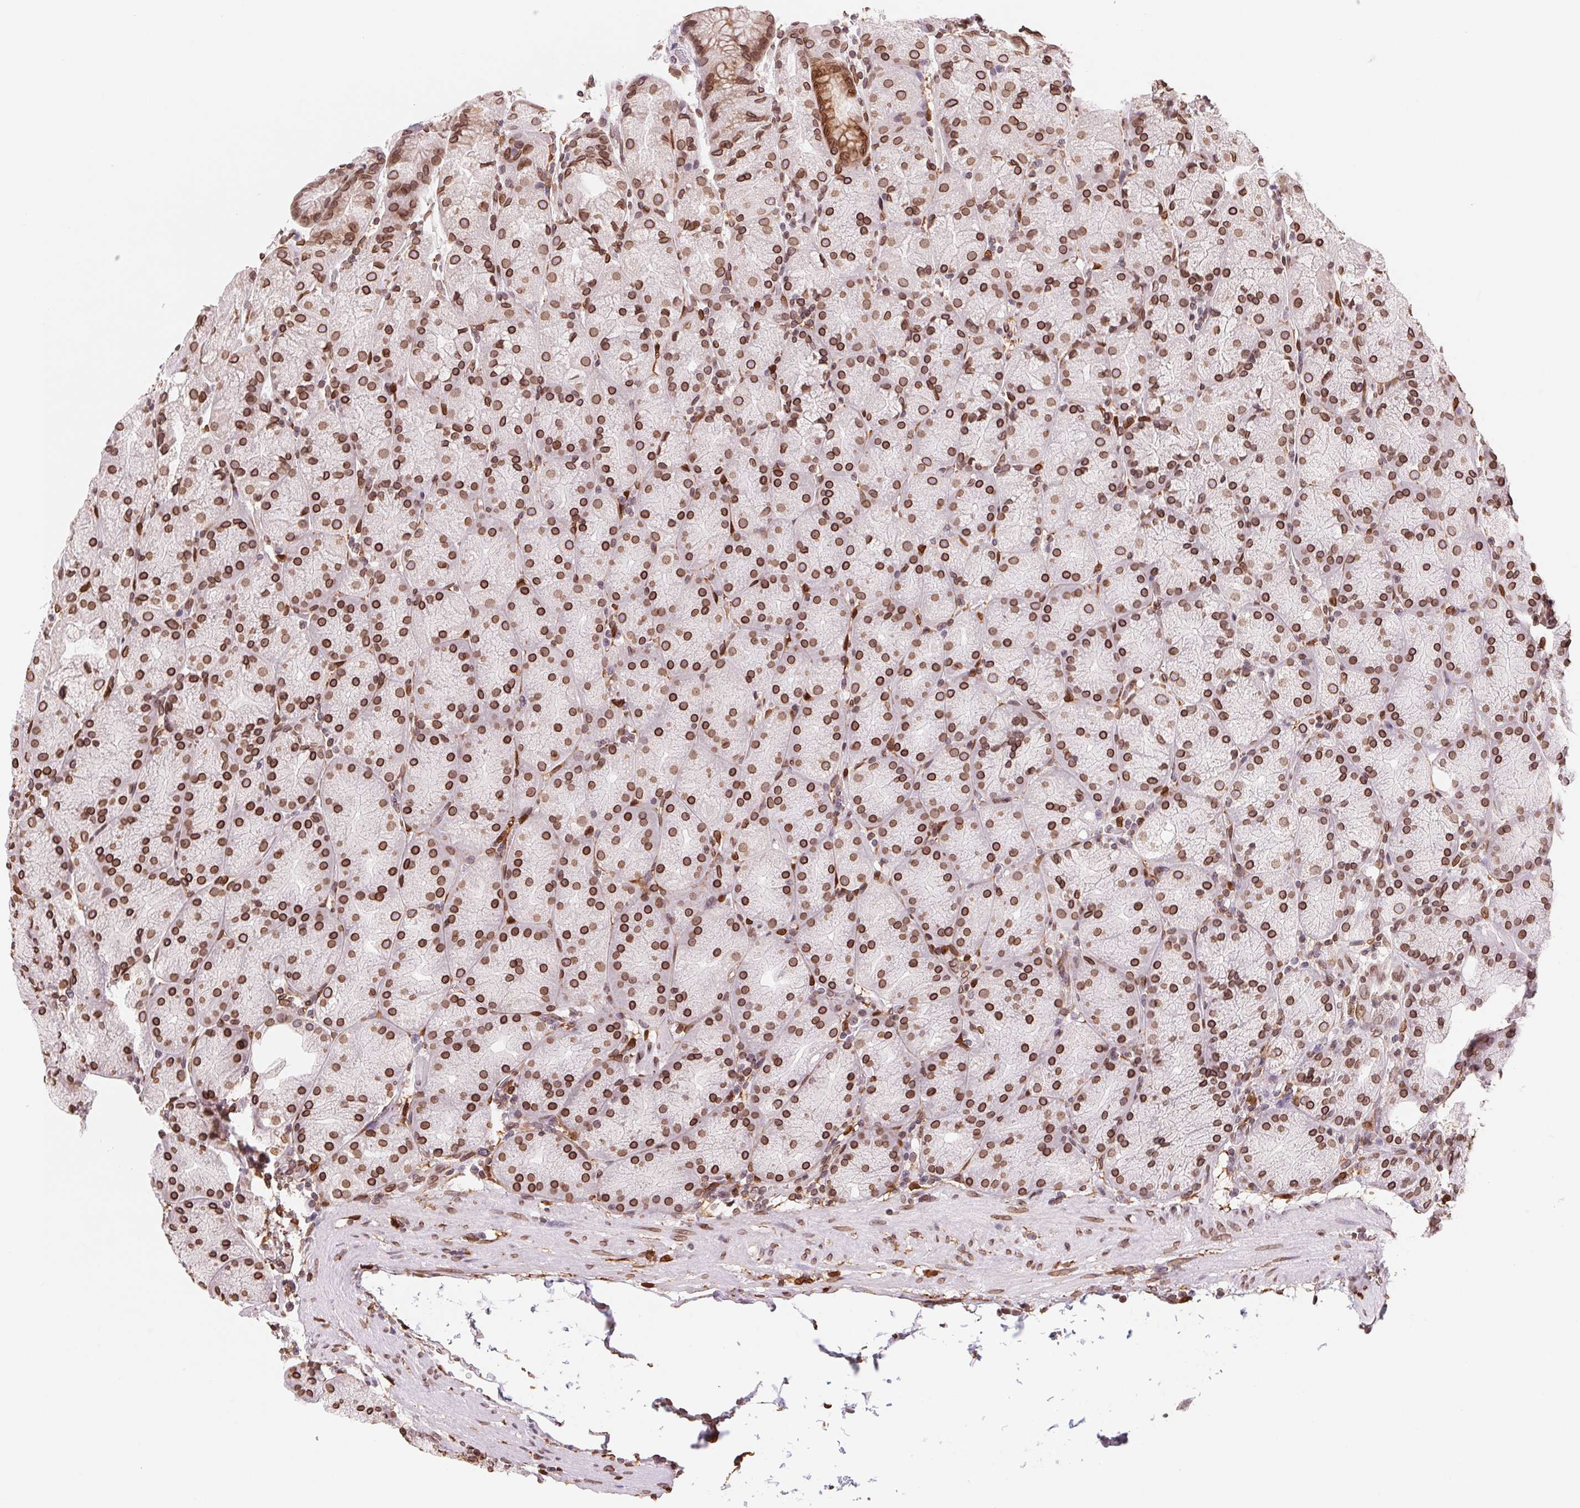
{"staining": {"intensity": "strong", "quantity": ">75%", "location": "cytoplasmic/membranous,nuclear"}, "tissue": "stomach", "cell_type": "Glandular cells", "image_type": "normal", "snomed": [{"axis": "morphology", "description": "Normal tissue, NOS"}, {"axis": "topography", "description": "Stomach, upper"}, {"axis": "topography", "description": "Stomach"}], "caption": "Stomach was stained to show a protein in brown. There is high levels of strong cytoplasmic/membranous,nuclear positivity in approximately >75% of glandular cells.", "gene": "LMNB2", "patient": {"sex": "male", "age": 48}}